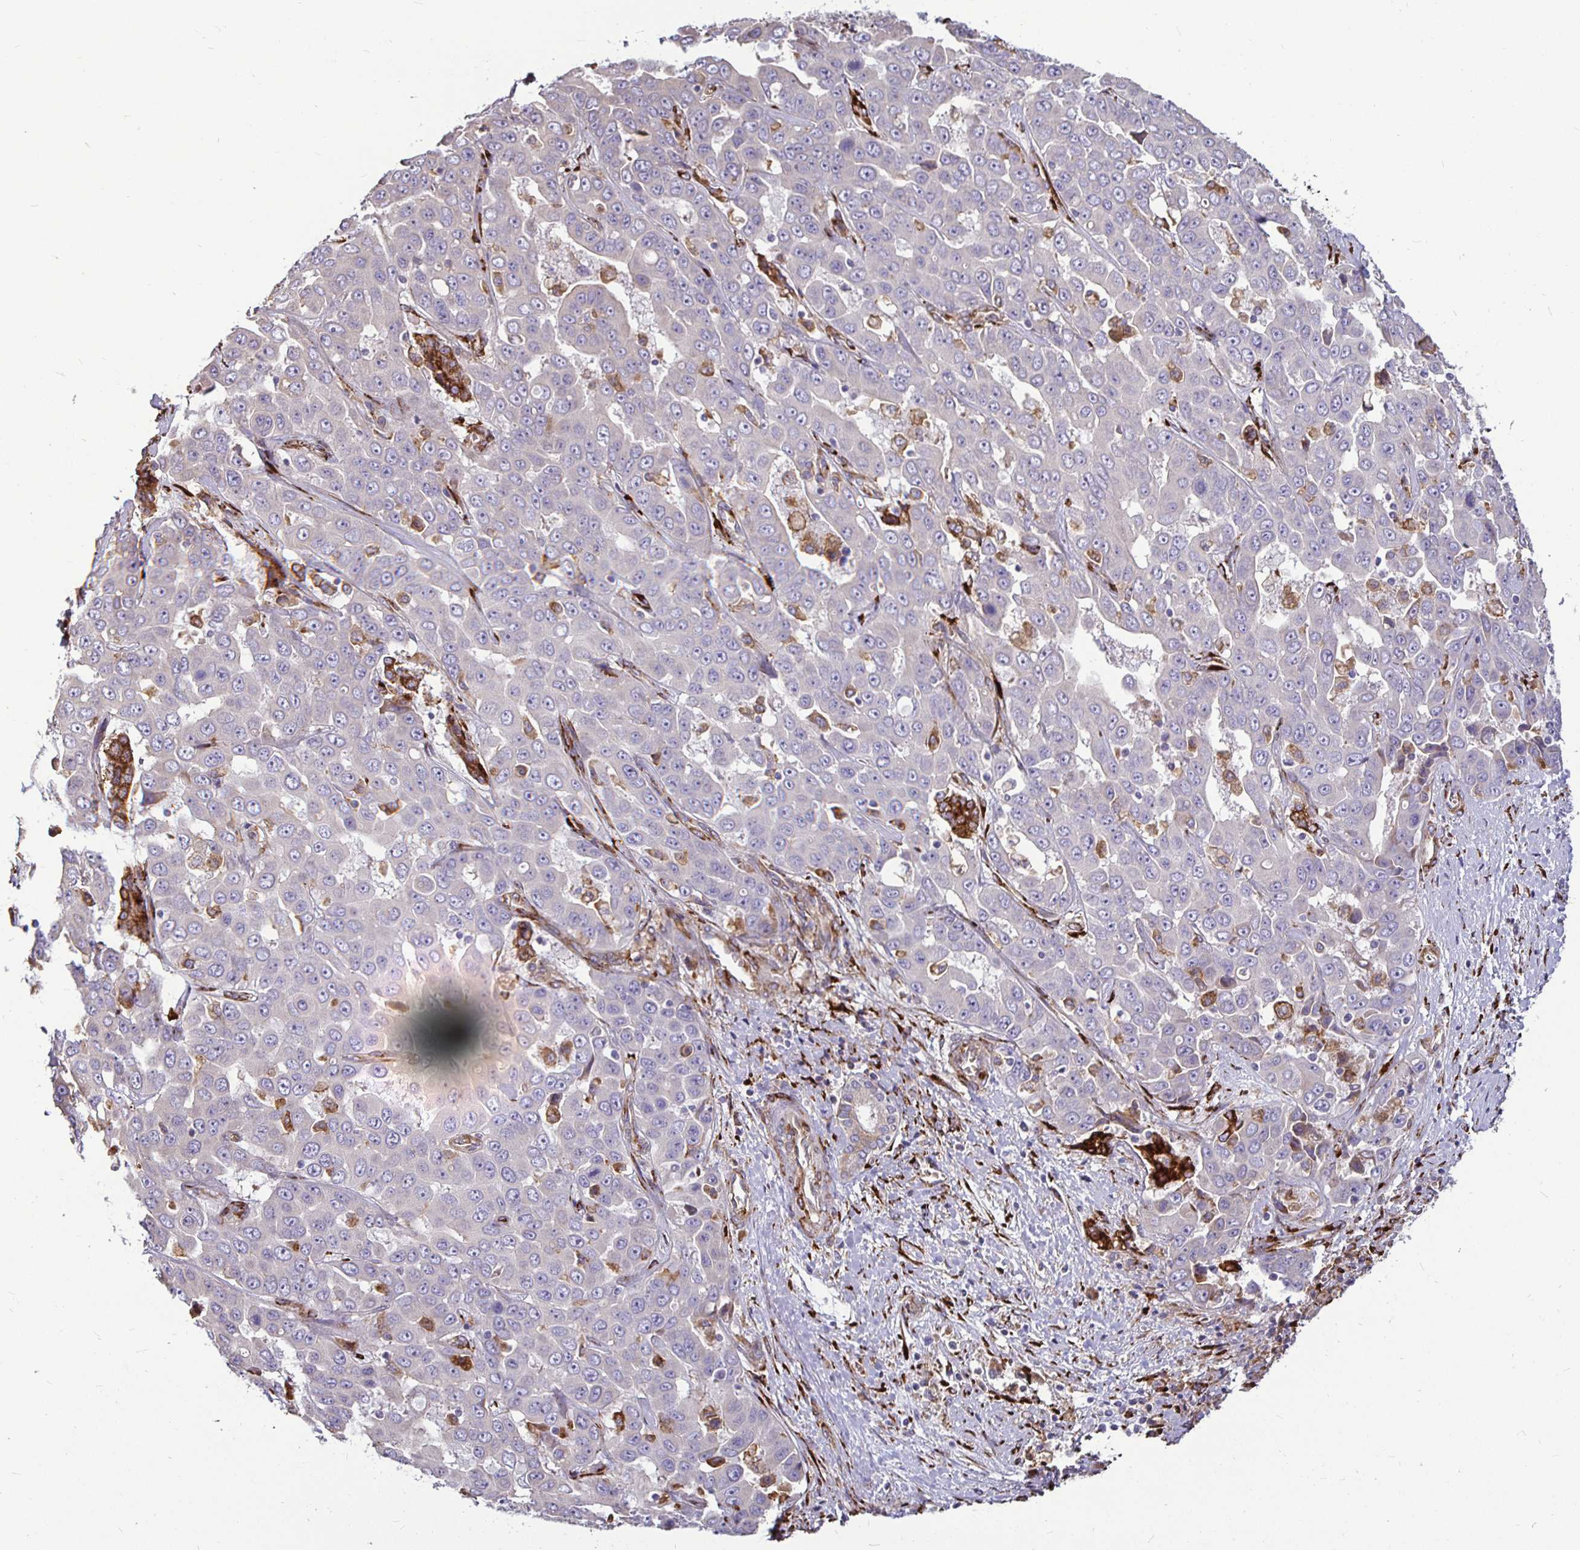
{"staining": {"intensity": "negative", "quantity": "none", "location": "none"}, "tissue": "liver cancer", "cell_type": "Tumor cells", "image_type": "cancer", "snomed": [{"axis": "morphology", "description": "Cholangiocarcinoma"}, {"axis": "topography", "description": "Liver"}], "caption": "Tumor cells are negative for brown protein staining in liver cholangiocarcinoma. (DAB immunohistochemistry visualized using brightfield microscopy, high magnification).", "gene": "P4HA2", "patient": {"sex": "female", "age": 52}}